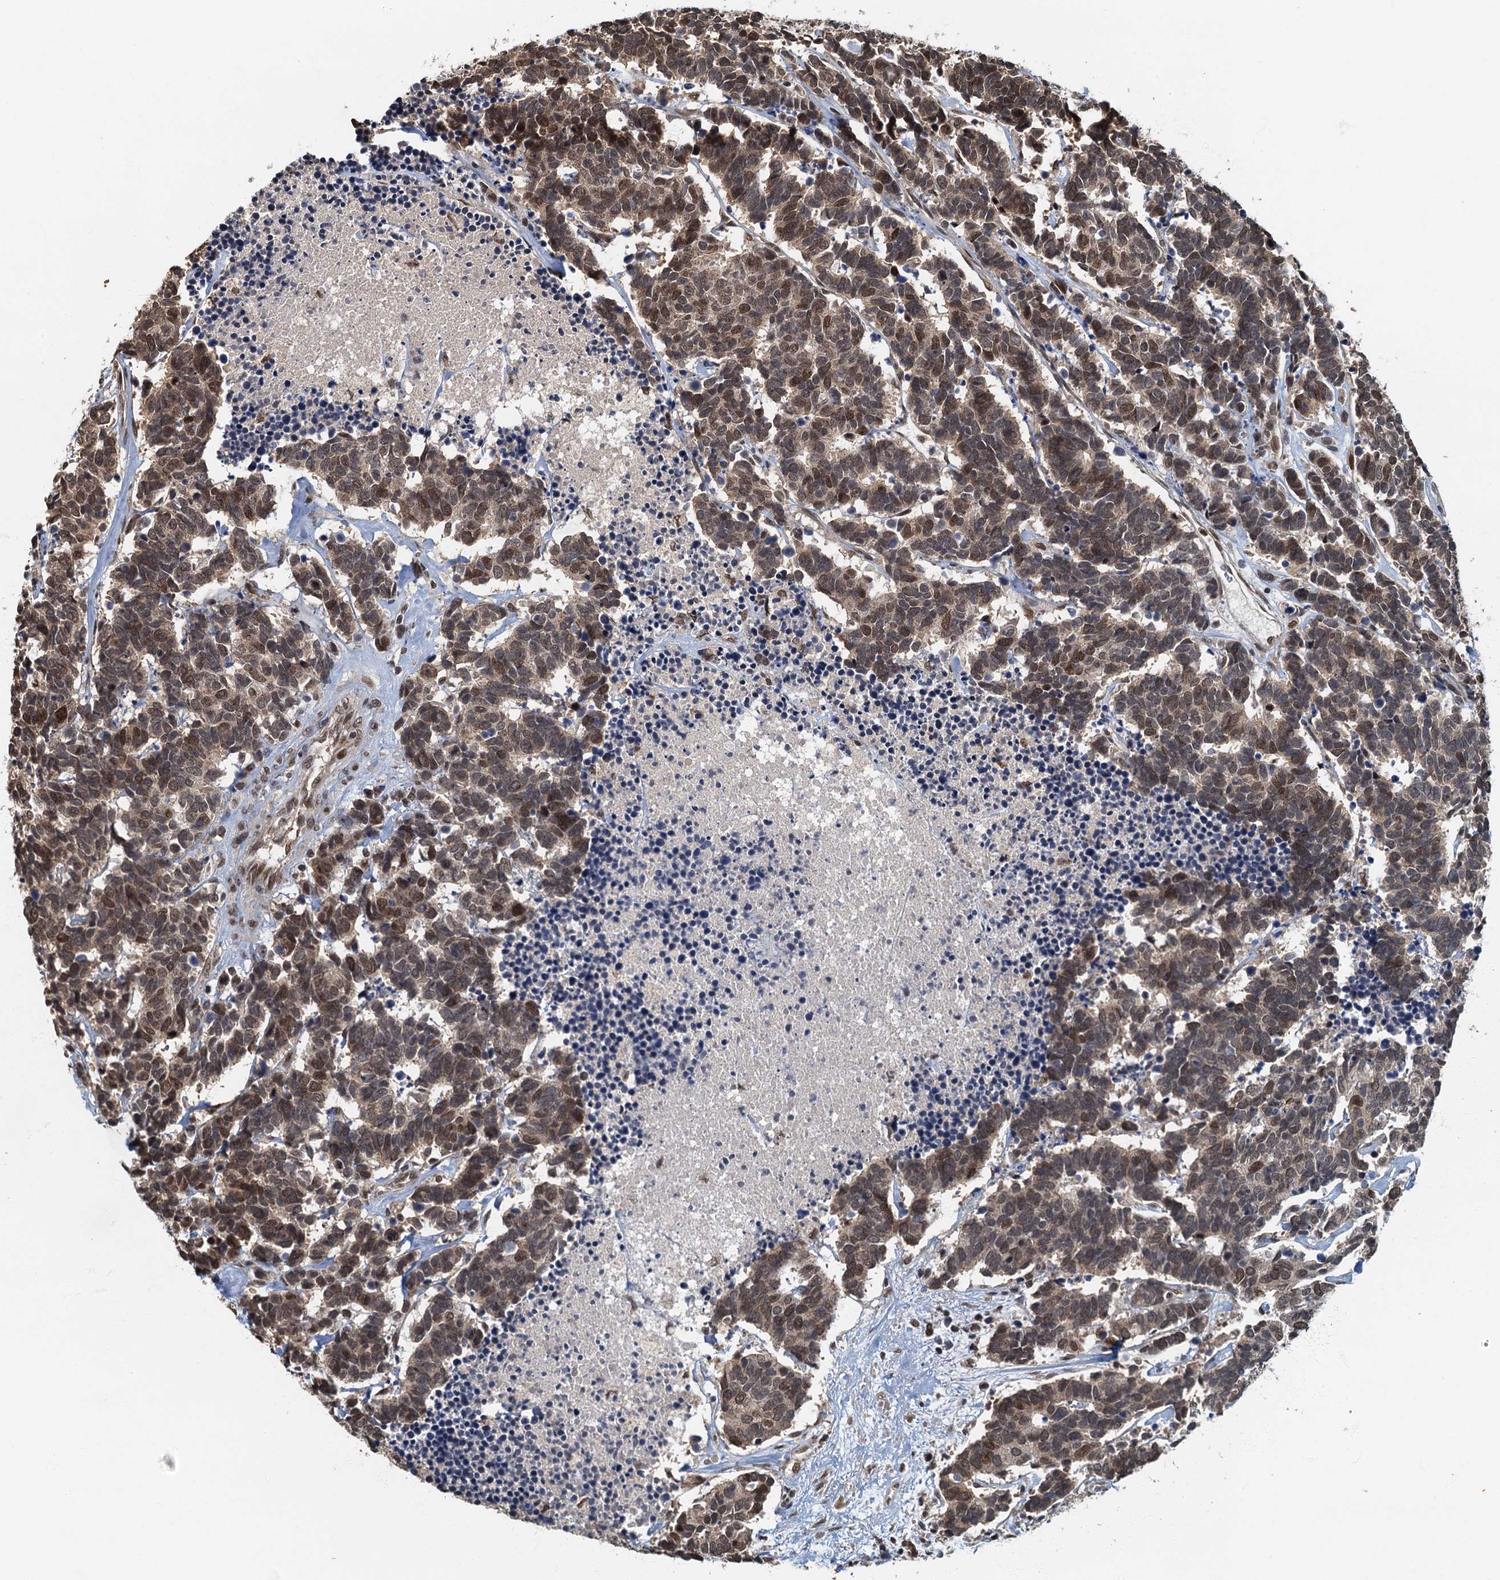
{"staining": {"intensity": "moderate", "quantity": ">75%", "location": "nuclear"}, "tissue": "carcinoid", "cell_type": "Tumor cells", "image_type": "cancer", "snomed": [{"axis": "morphology", "description": "Carcinoma, NOS"}, {"axis": "morphology", "description": "Carcinoid, malignant, NOS"}, {"axis": "topography", "description": "Urinary bladder"}], "caption": "Immunohistochemistry micrograph of human carcinoid stained for a protein (brown), which reveals medium levels of moderate nuclear positivity in approximately >75% of tumor cells.", "gene": "CKAP2L", "patient": {"sex": "male", "age": 57}}